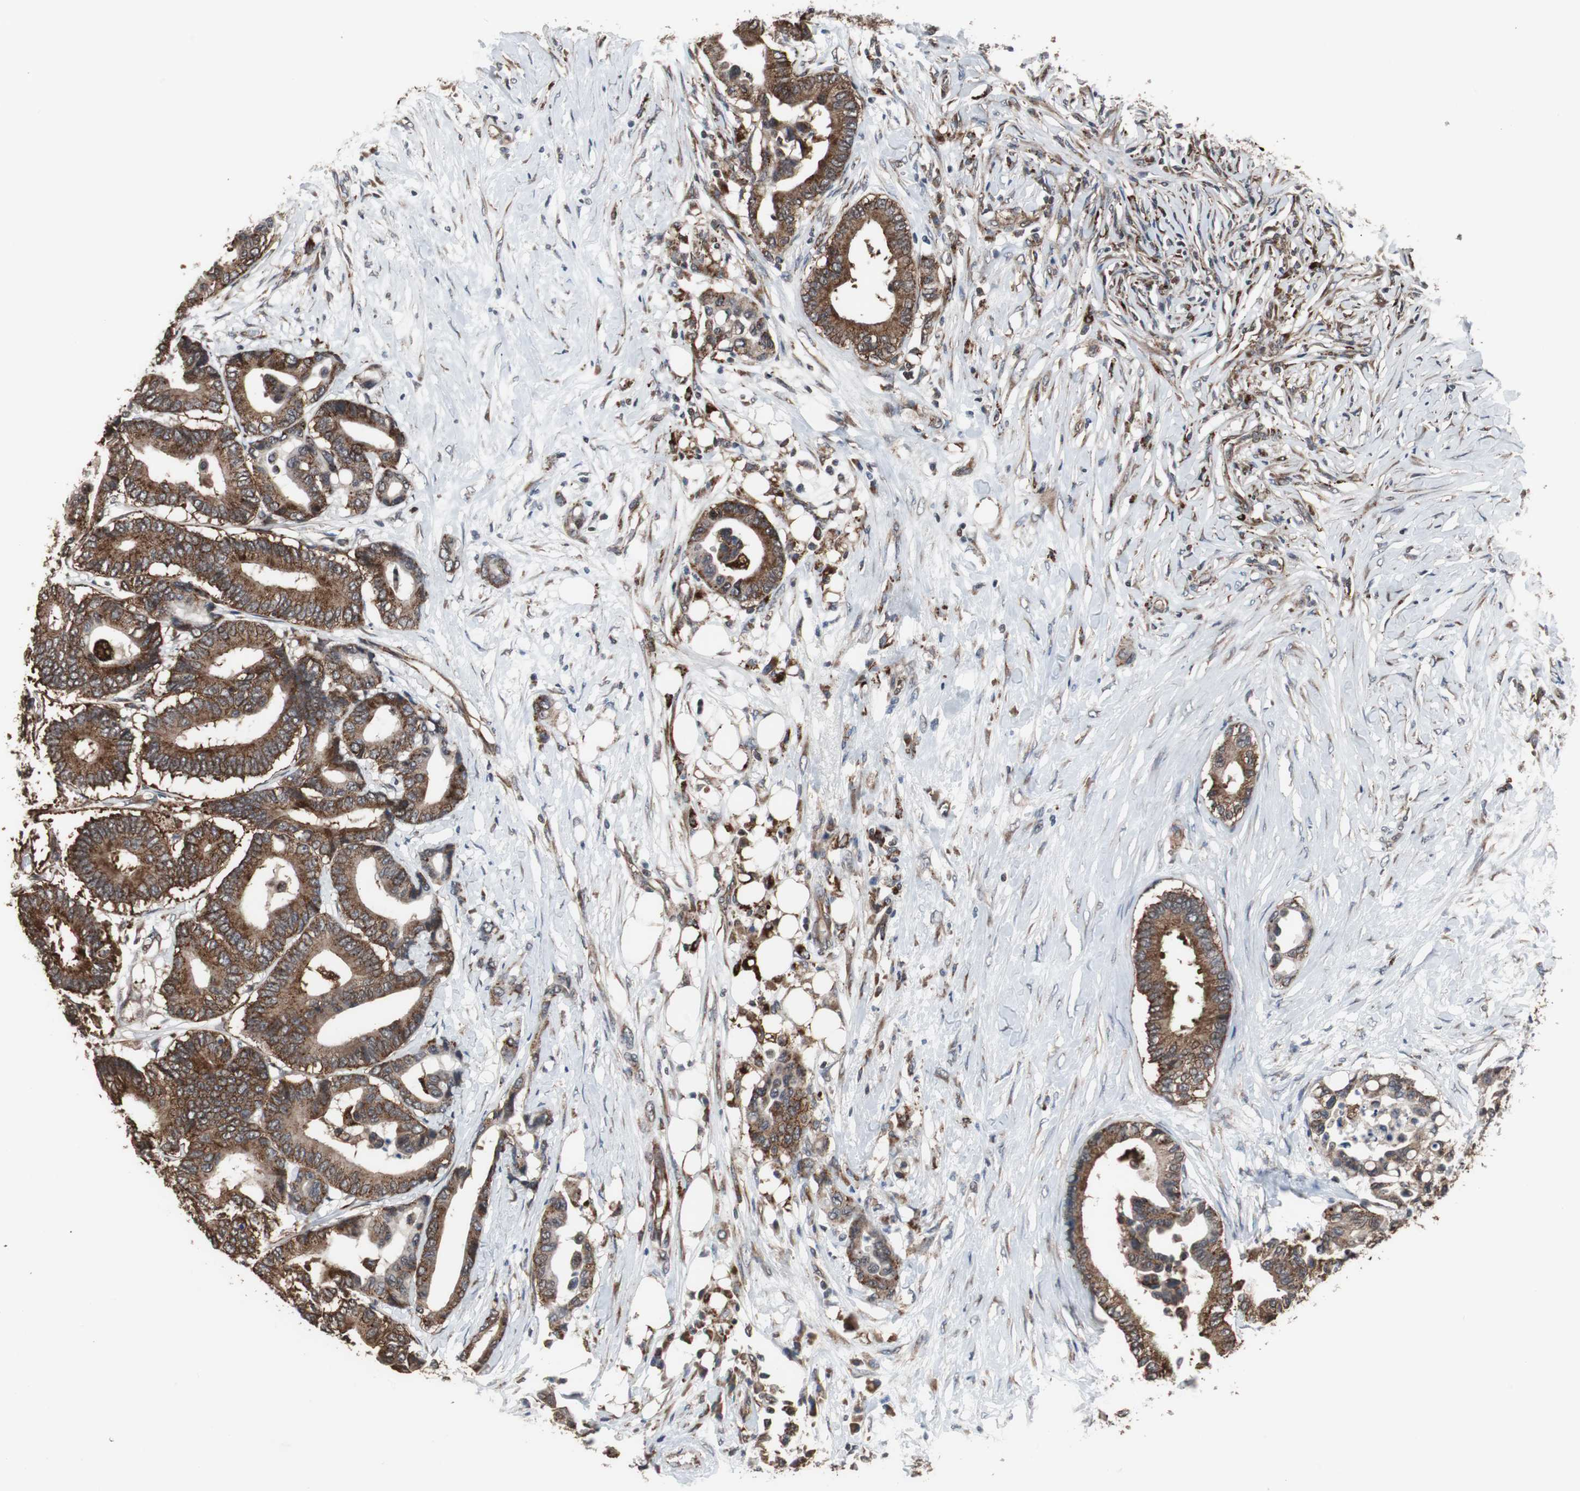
{"staining": {"intensity": "strong", "quantity": ">75%", "location": "cytoplasmic/membranous"}, "tissue": "colorectal cancer", "cell_type": "Tumor cells", "image_type": "cancer", "snomed": [{"axis": "morphology", "description": "Normal tissue, NOS"}, {"axis": "morphology", "description": "Adenocarcinoma, NOS"}, {"axis": "topography", "description": "Colon"}], "caption": "There is high levels of strong cytoplasmic/membranous expression in tumor cells of colorectal cancer, as demonstrated by immunohistochemical staining (brown color).", "gene": "USP10", "patient": {"sex": "male", "age": 82}}